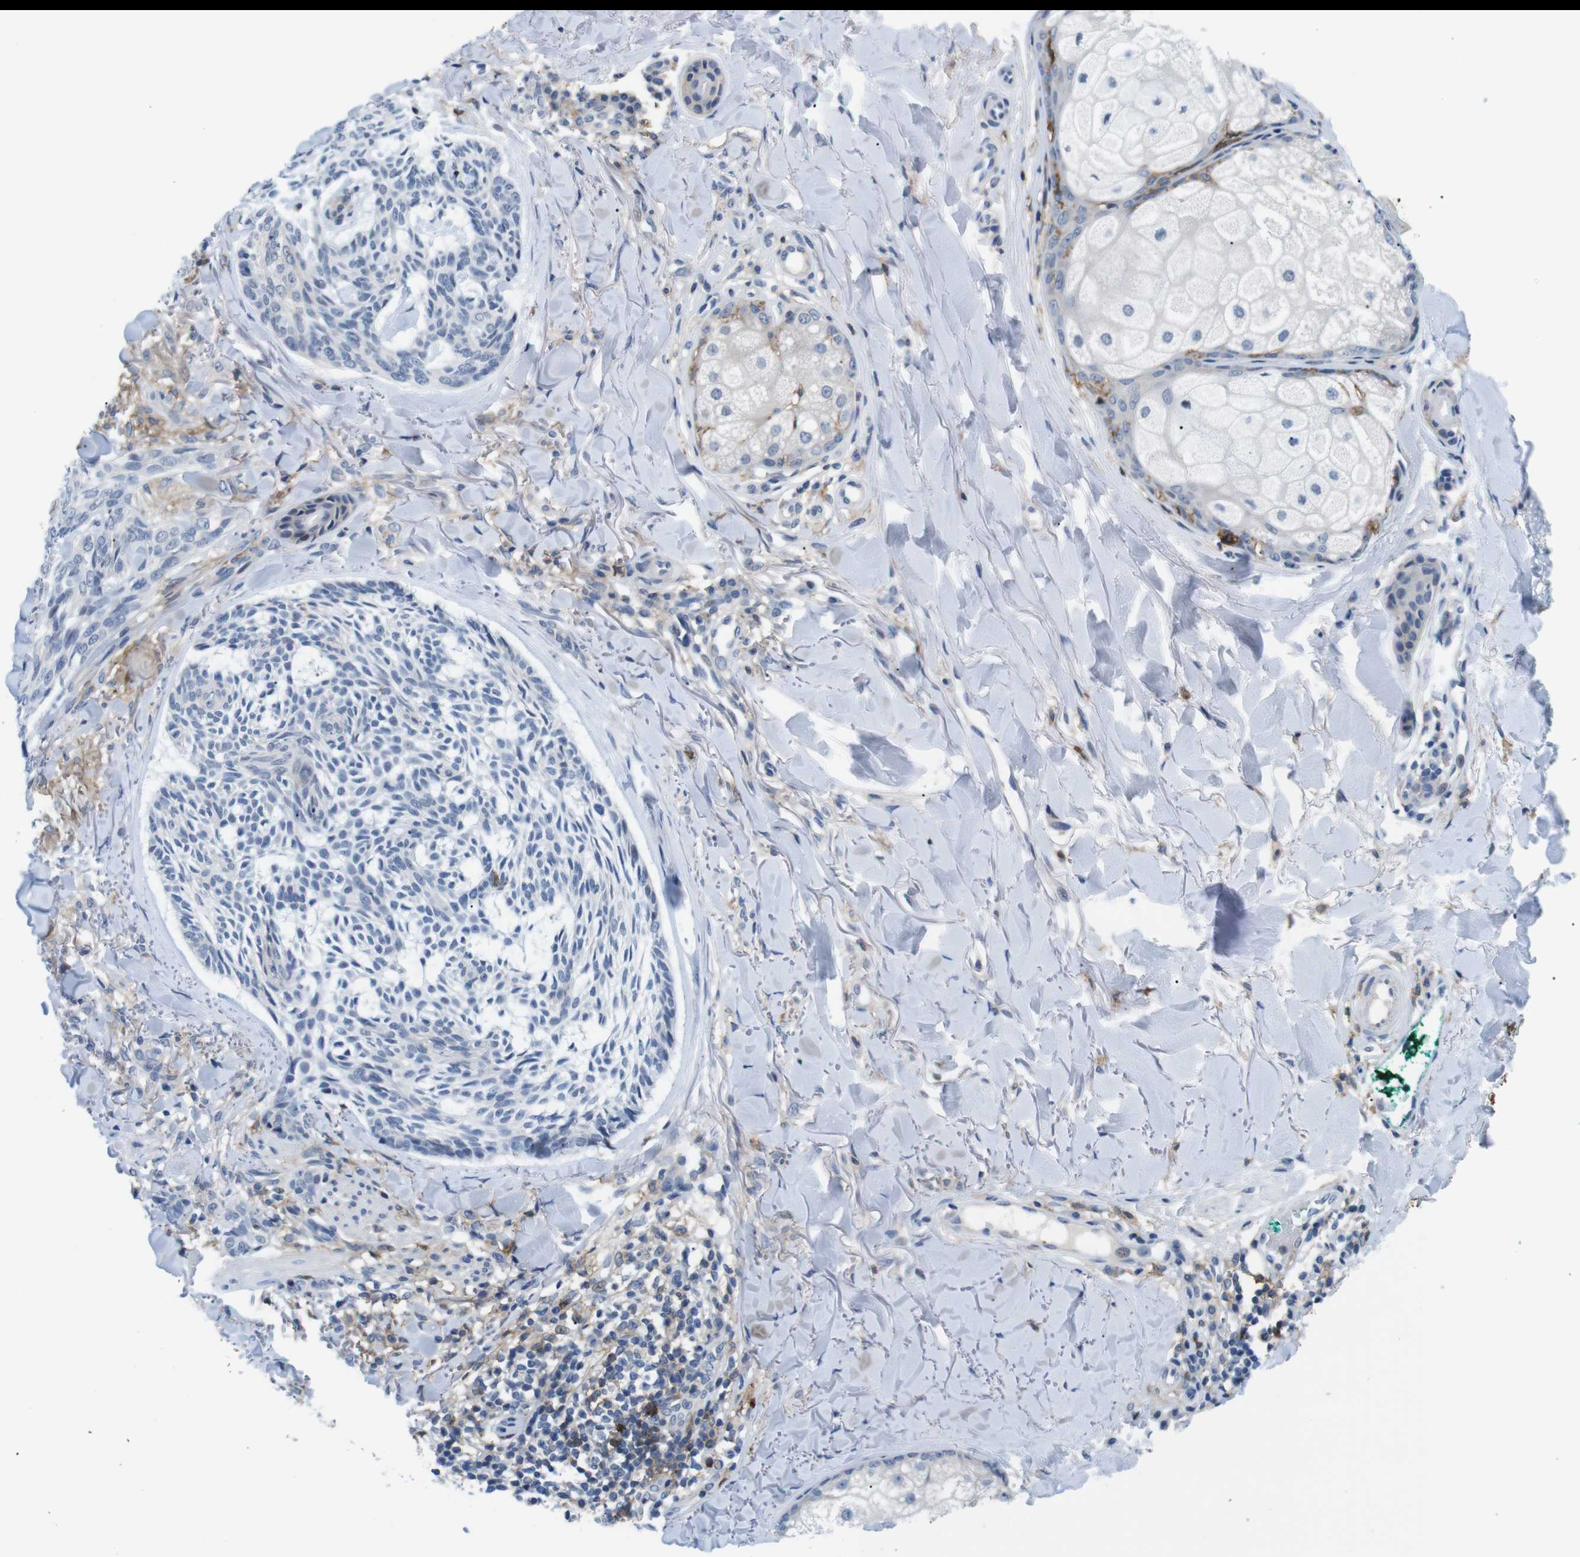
{"staining": {"intensity": "negative", "quantity": "none", "location": "none"}, "tissue": "skin cancer", "cell_type": "Tumor cells", "image_type": "cancer", "snomed": [{"axis": "morphology", "description": "Basal cell carcinoma"}, {"axis": "topography", "description": "Skin"}], "caption": "This is an immunohistochemistry image of skin cancer (basal cell carcinoma). There is no staining in tumor cells.", "gene": "CD300C", "patient": {"sex": "male", "age": 43}}